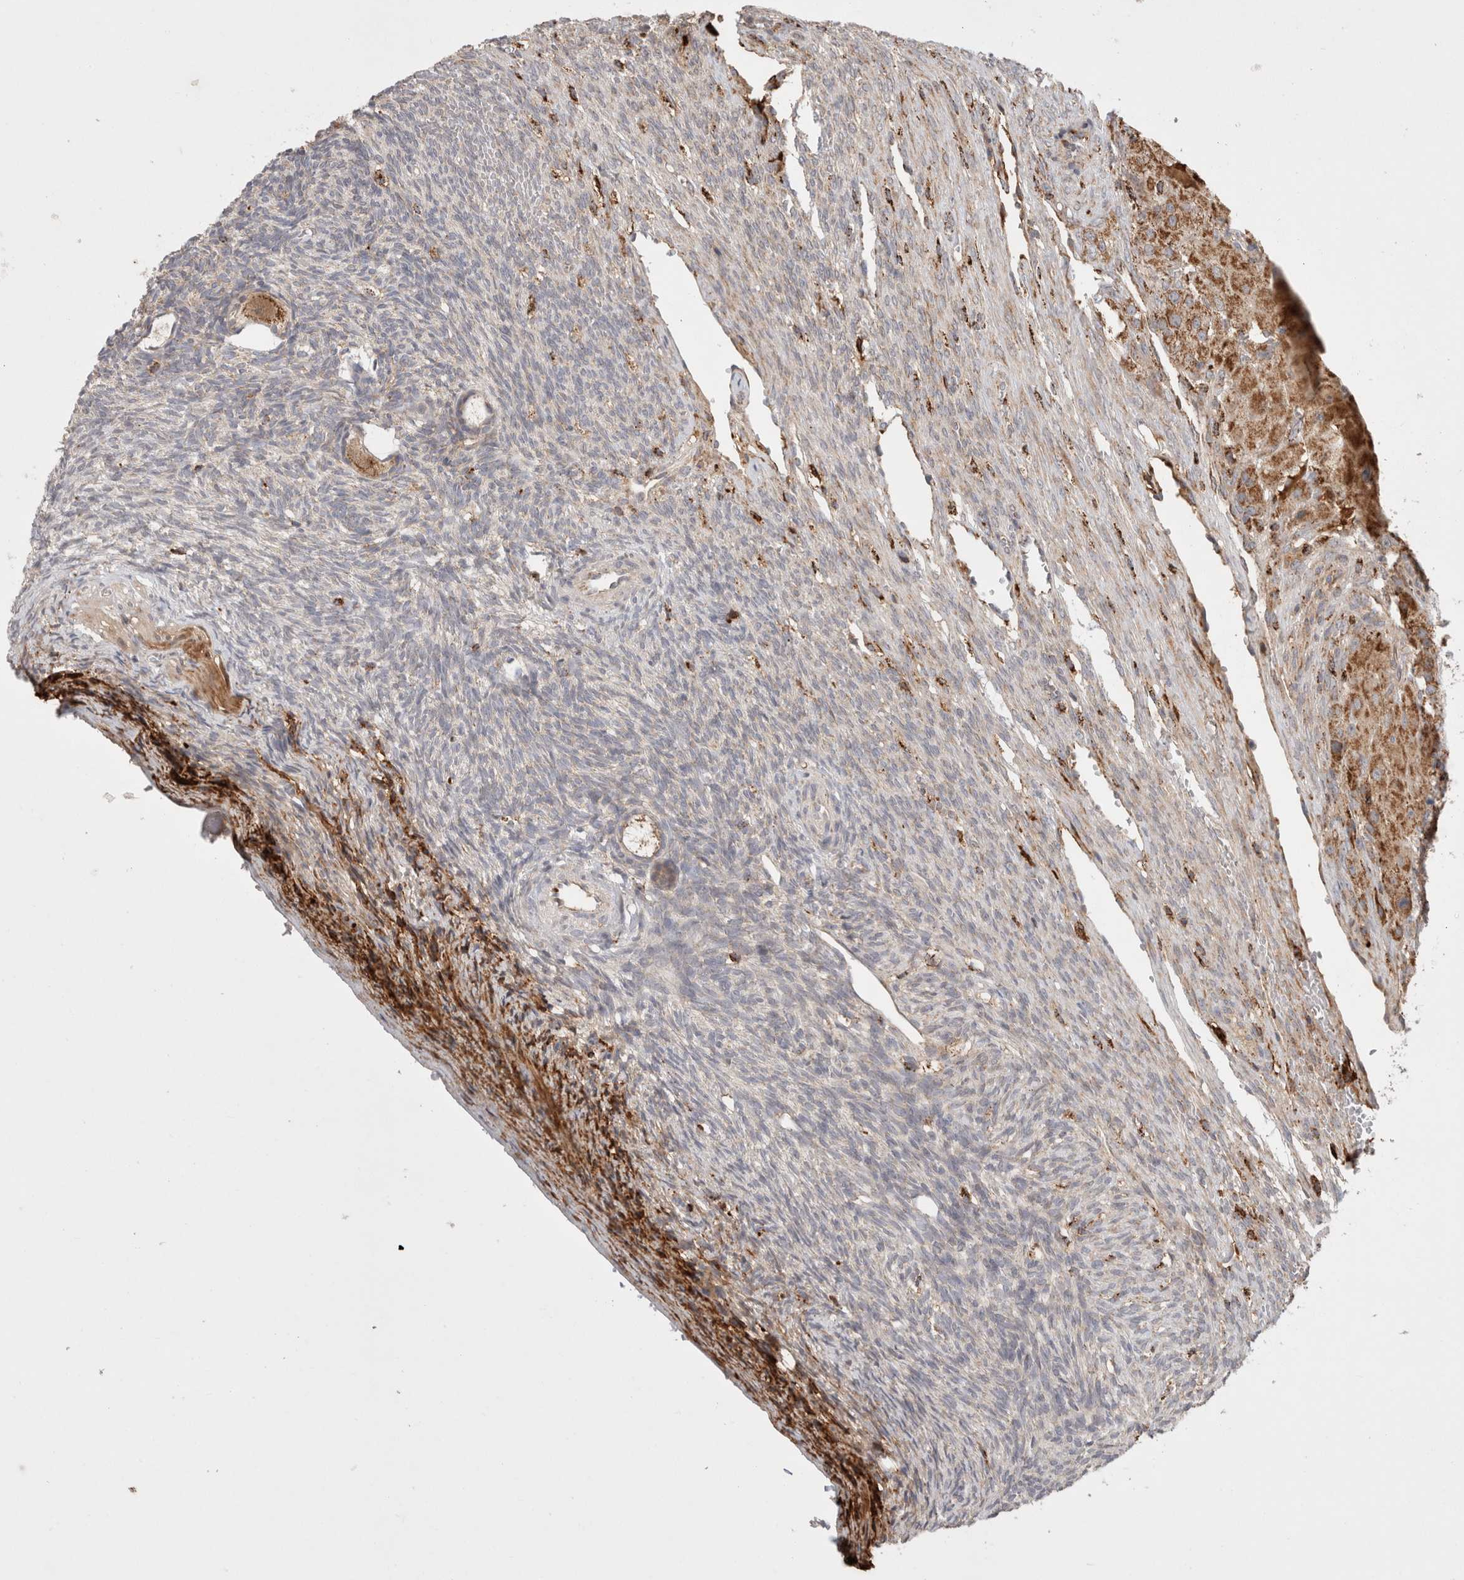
{"staining": {"intensity": "moderate", "quantity": ">75%", "location": "cytoplasmic/membranous"}, "tissue": "ovary", "cell_type": "Follicle cells", "image_type": "normal", "snomed": [{"axis": "morphology", "description": "Normal tissue, NOS"}, {"axis": "topography", "description": "Ovary"}], "caption": "DAB (3,3'-diaminobenzidine) immunohistochemical staining of normal ovary reveals moderate cytoplasmic/membranous protein expression in about >75% of follicle cells. (DAB = brown stain, brightfield microscopy at high magnification).", "gene": "HROB", "patient": {"sex": "female", "age": 34}}